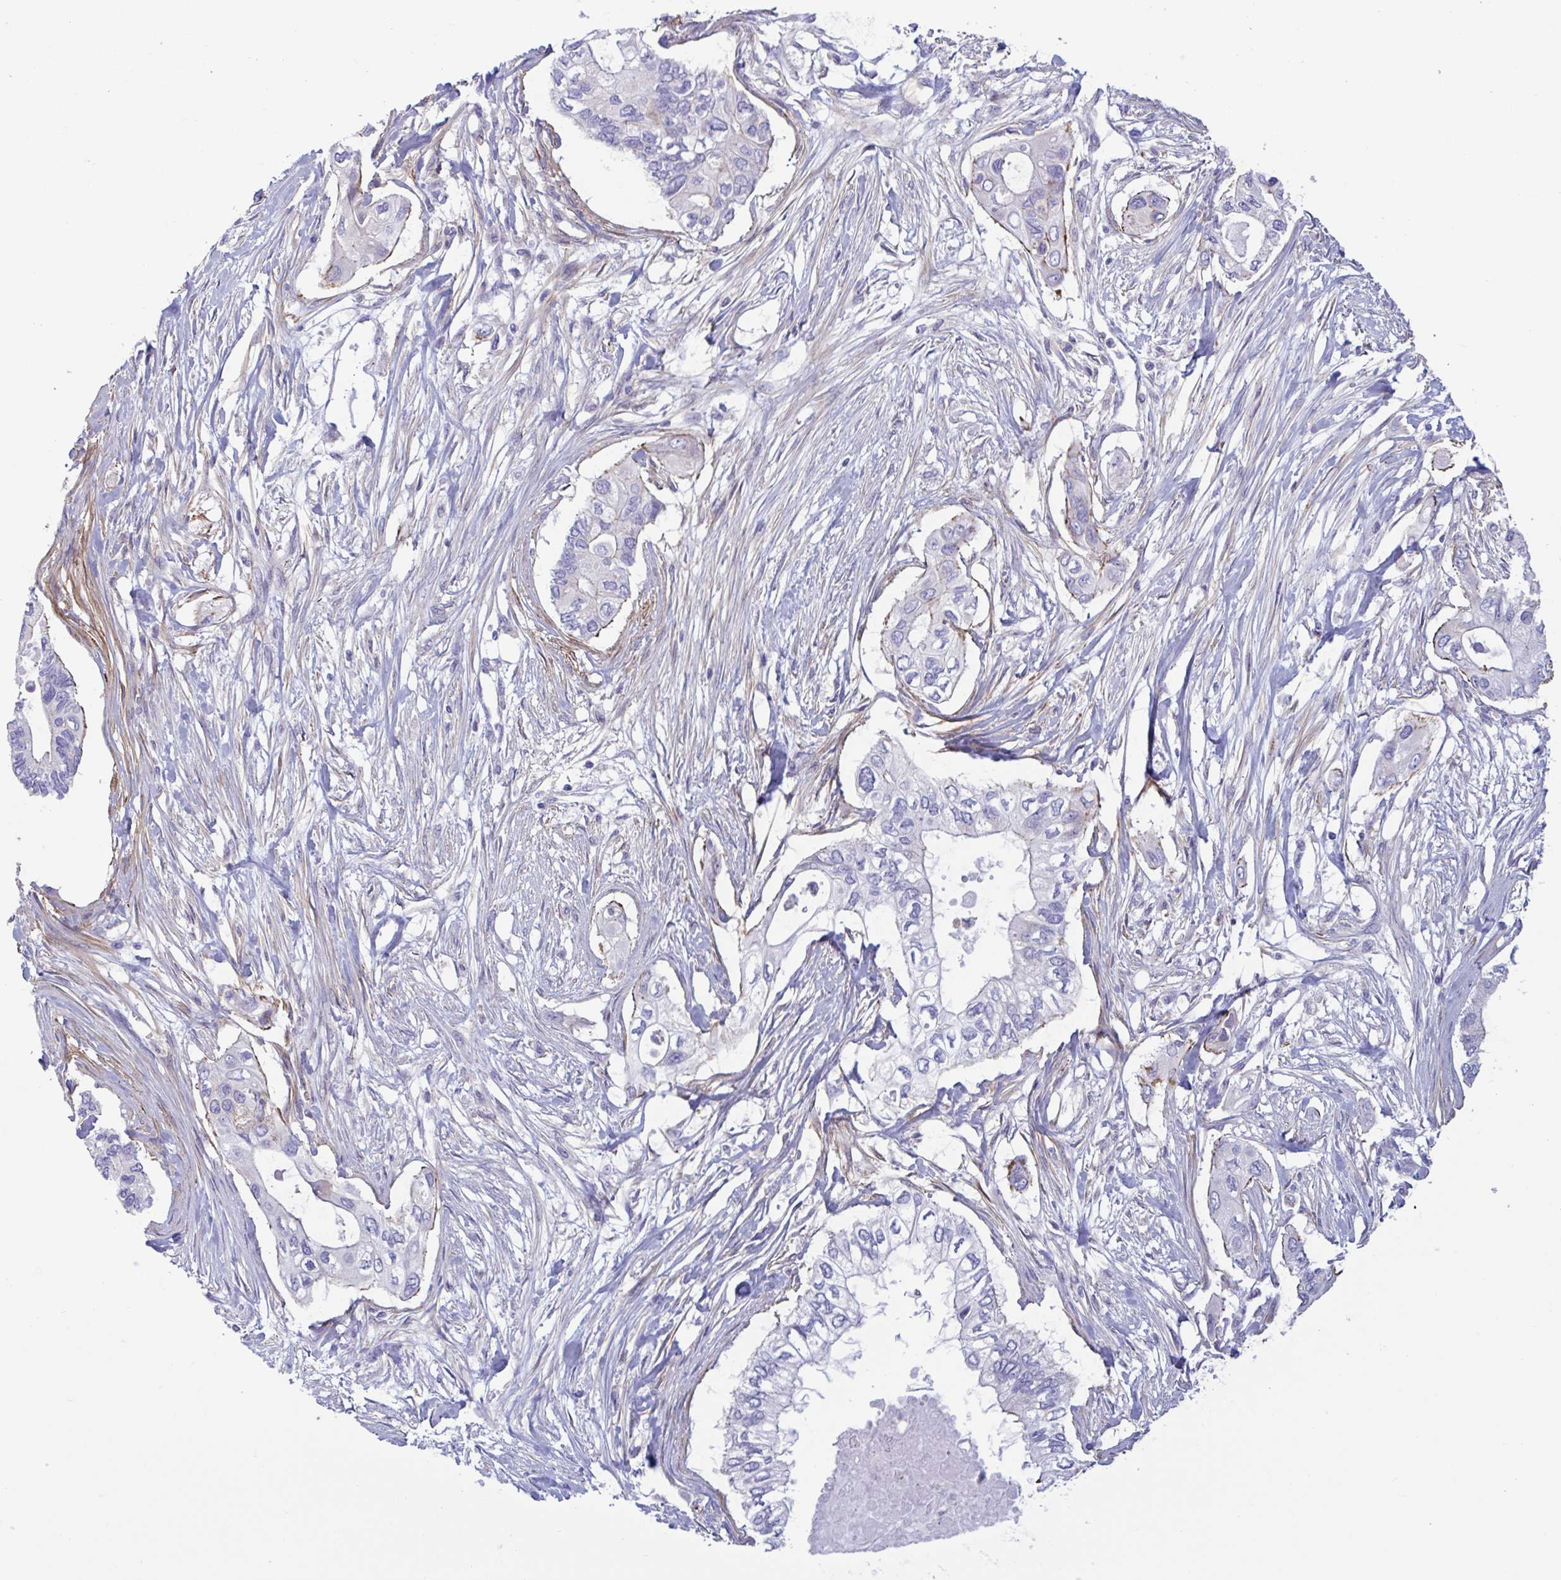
{"staining": {"intensity": "negative", "quantity": "none", "location": "none"}, "tissue": "pancreatic cancer", "cell_type": "Tumor cells", "image_type": "cancer", "snomed": [{"axis": "morphology", "description": "Adenocarcinoma, NOS"}, {"axis": "topography", "description": "Pancreas"}], "caption": "DAB (3,3'-diaminobenzidine) immunohistochemical staining of human pancreatic cancer displays no significant expression in tumor cells.", "gene": "OXLD1", "patient": {"sex": "female", "age": 63}}